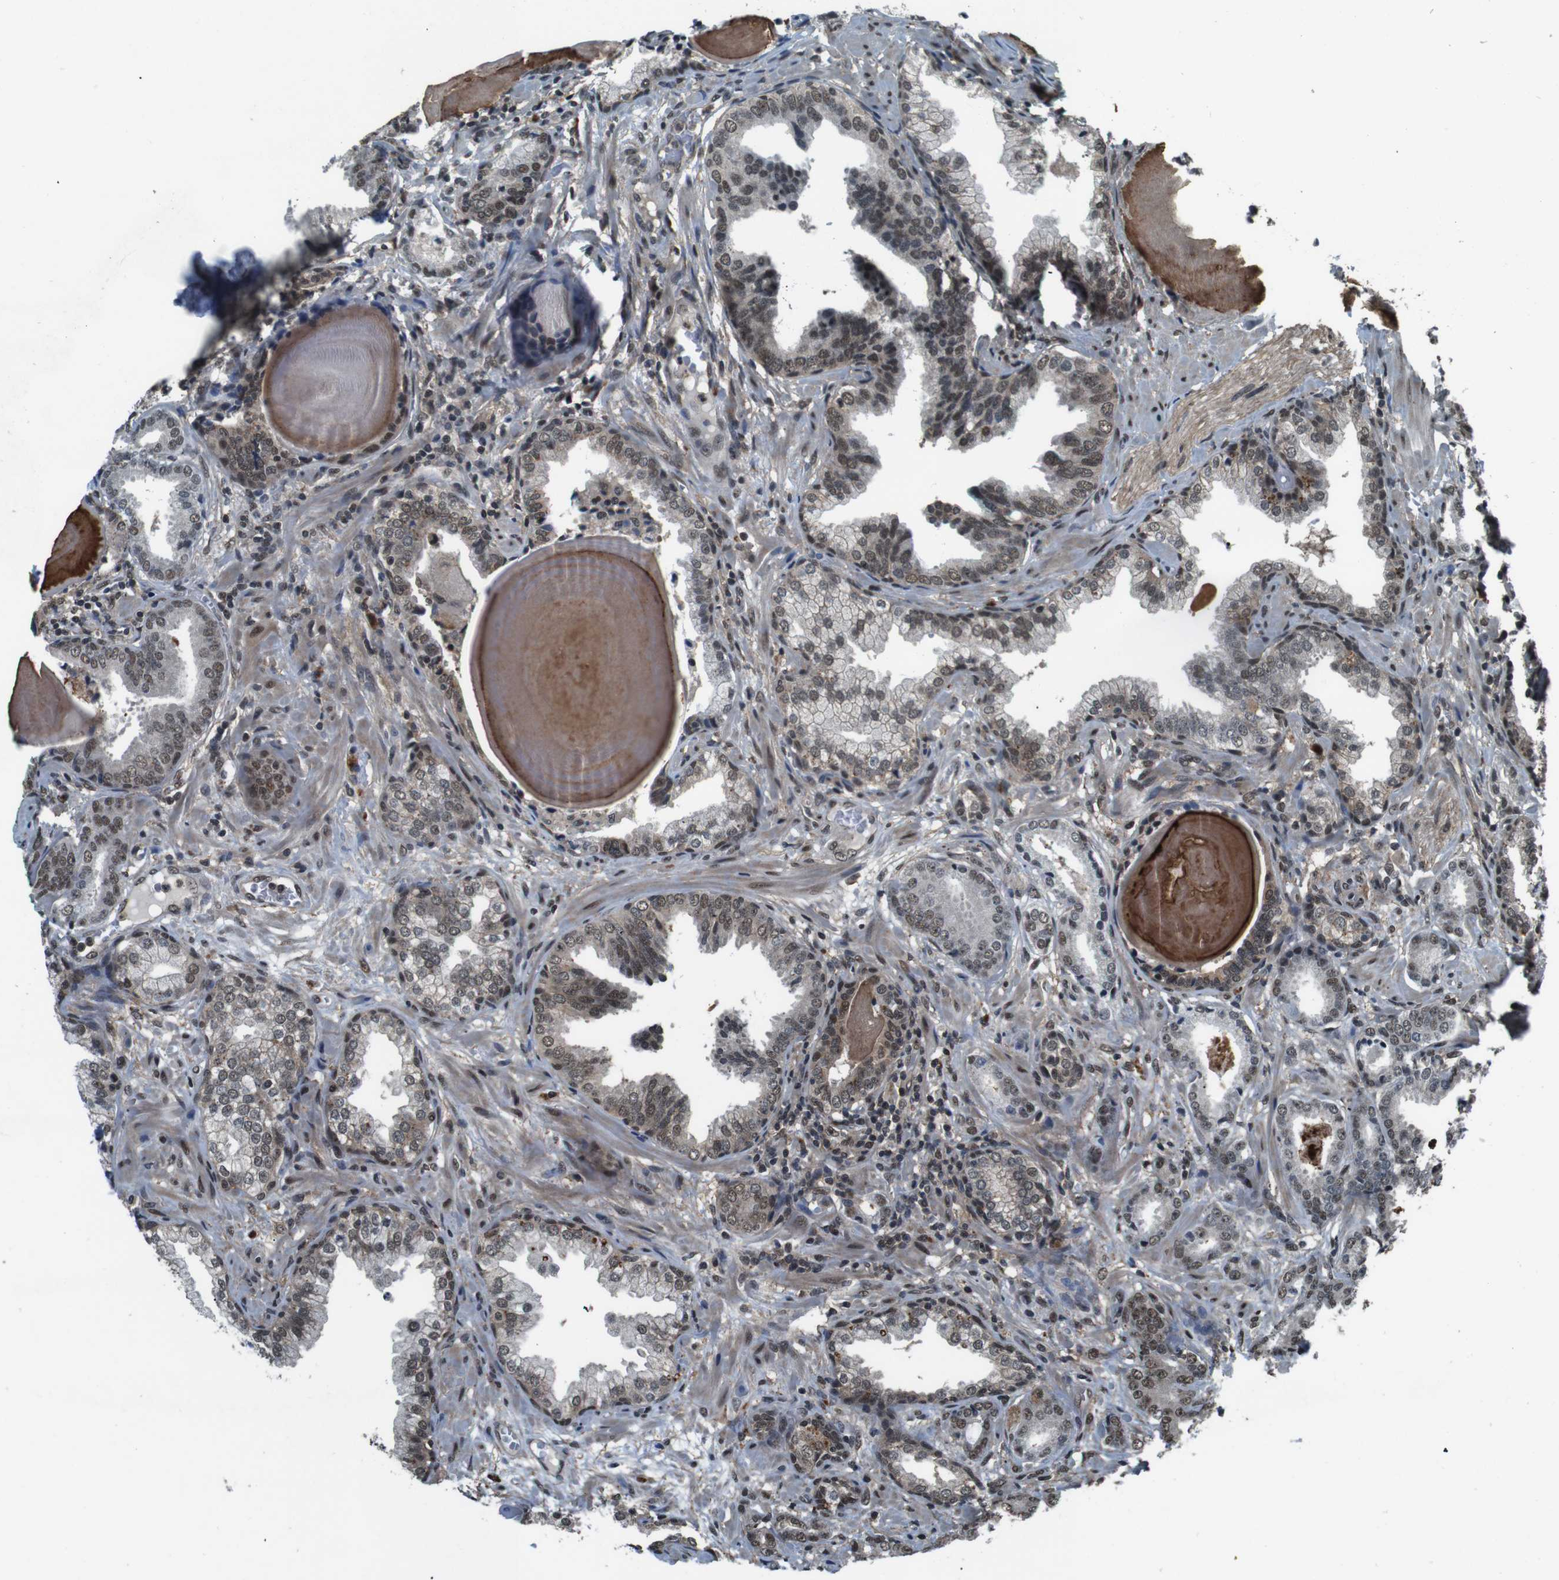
{"staining": {"intensity": "moderate", "quantity": ">75%", "location": "nuclear"}, "tissue": "prostate cancer", "cell_type": "Tumor cells", "image_type": "cancer", "snomed": [{"axis": "morphology", "description": "Adenocarcinoma, Low grade"}, {"axis": "topography", "description": "Prostate"}], "caption": "The image shows staining of prostate cancer (adenocarcinoma (low-grade)), revealing moderate nuclear protein staining (brown color) within tumor cells.", "gene": "NR4A2", "patient": {"sex": "male", "age": 53}}